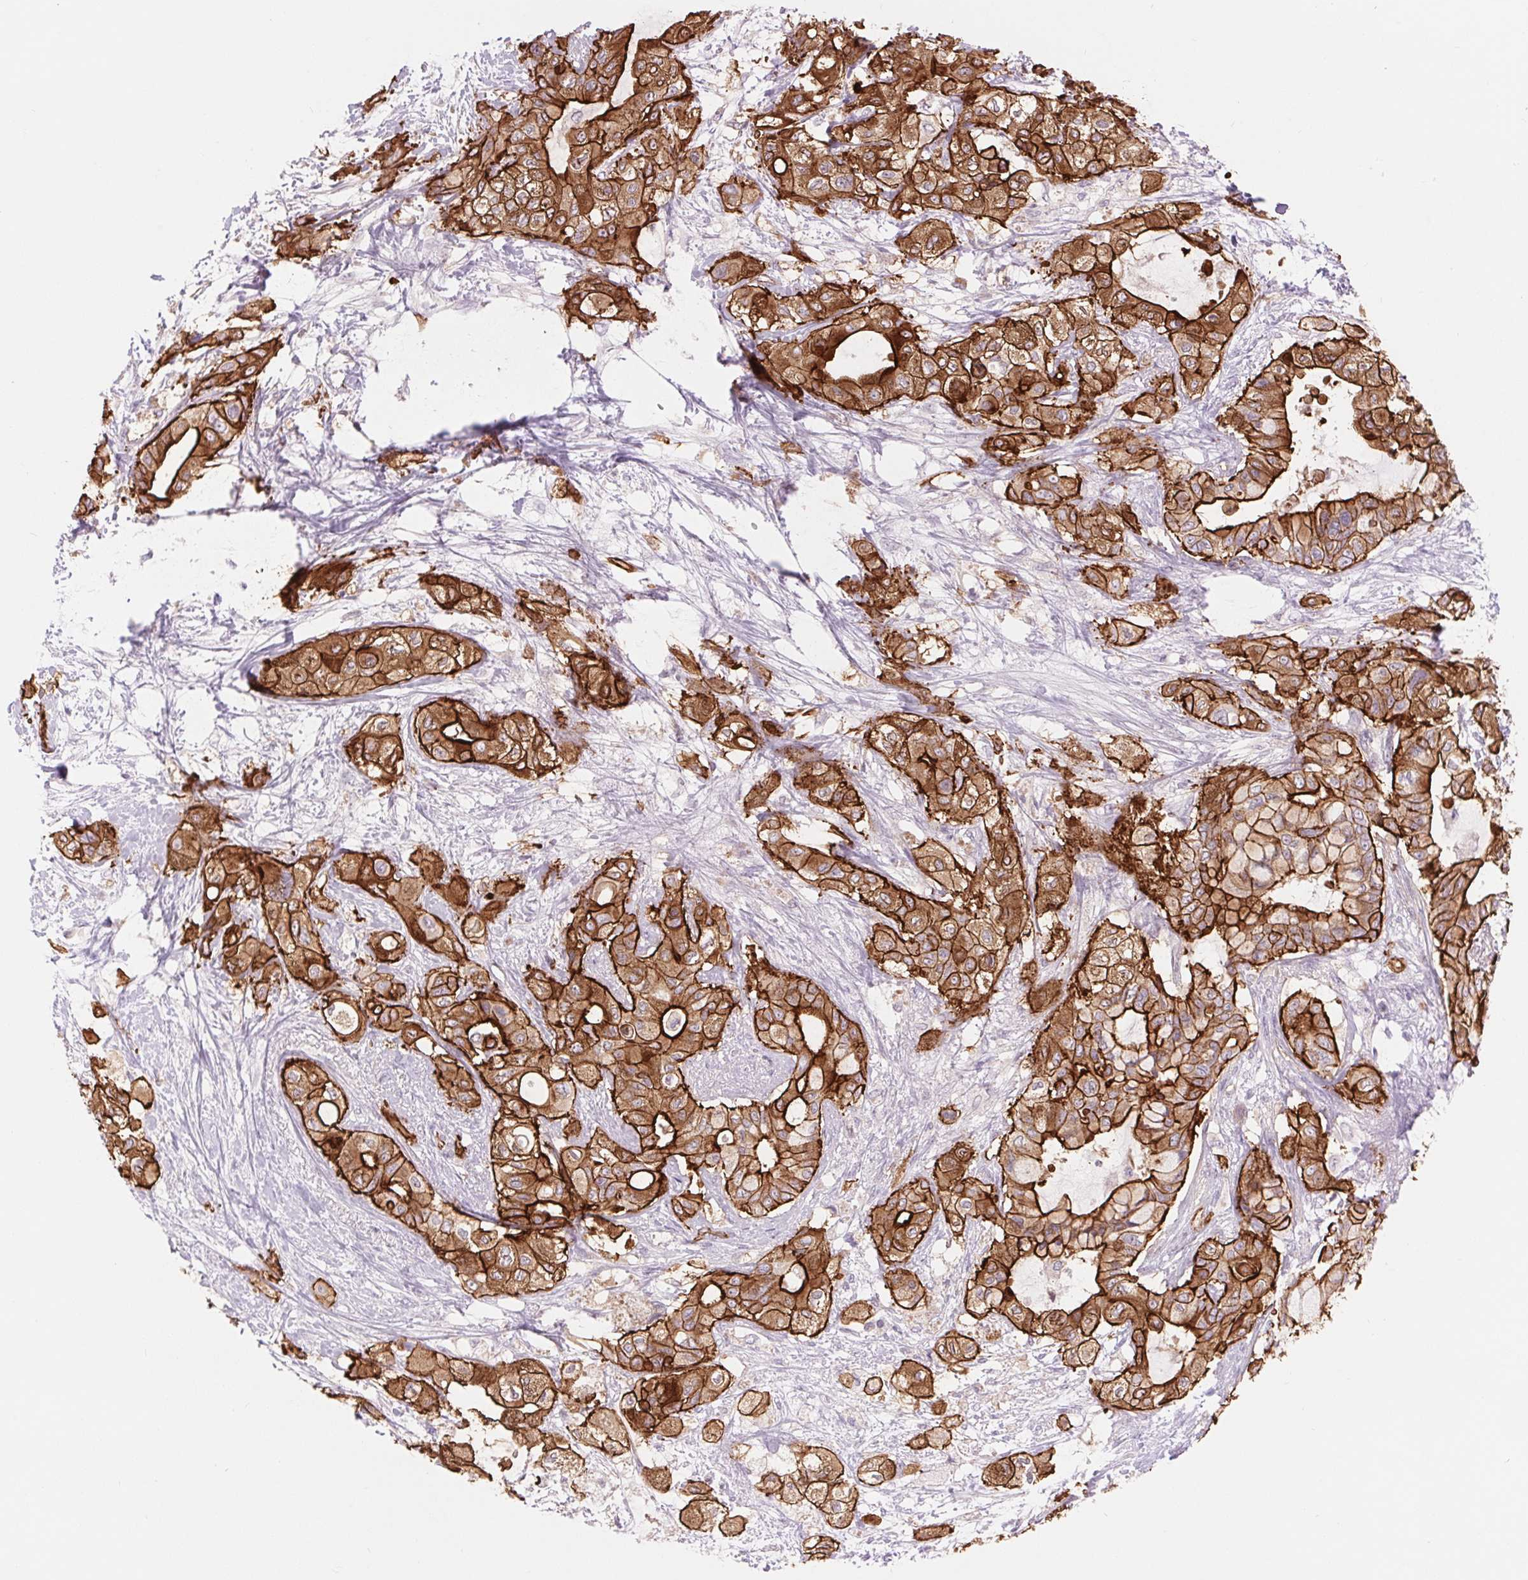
{"staining": {"intensity": "strong", "quantity": "25%-75%", "location": "cytoplasmic/membranous"}, "tissue": "pancreatic cancer", "cell_type": "Tumor cells", "image_type": "cancer", "snomed": [{"axis": "morphology", "description": "Adenocarcinoma, NOS"}, {"axis": "topography", "description": "Pancreas"}], "caption": "Tumor cells exhibit high levels of strong cytoplasmic/membranous positivity in about 25%-75% of cells in human adenocarcinoma (pancreatic).", "gene": "DIXDC1", "patient": {"sex": "male", "age": 71}}